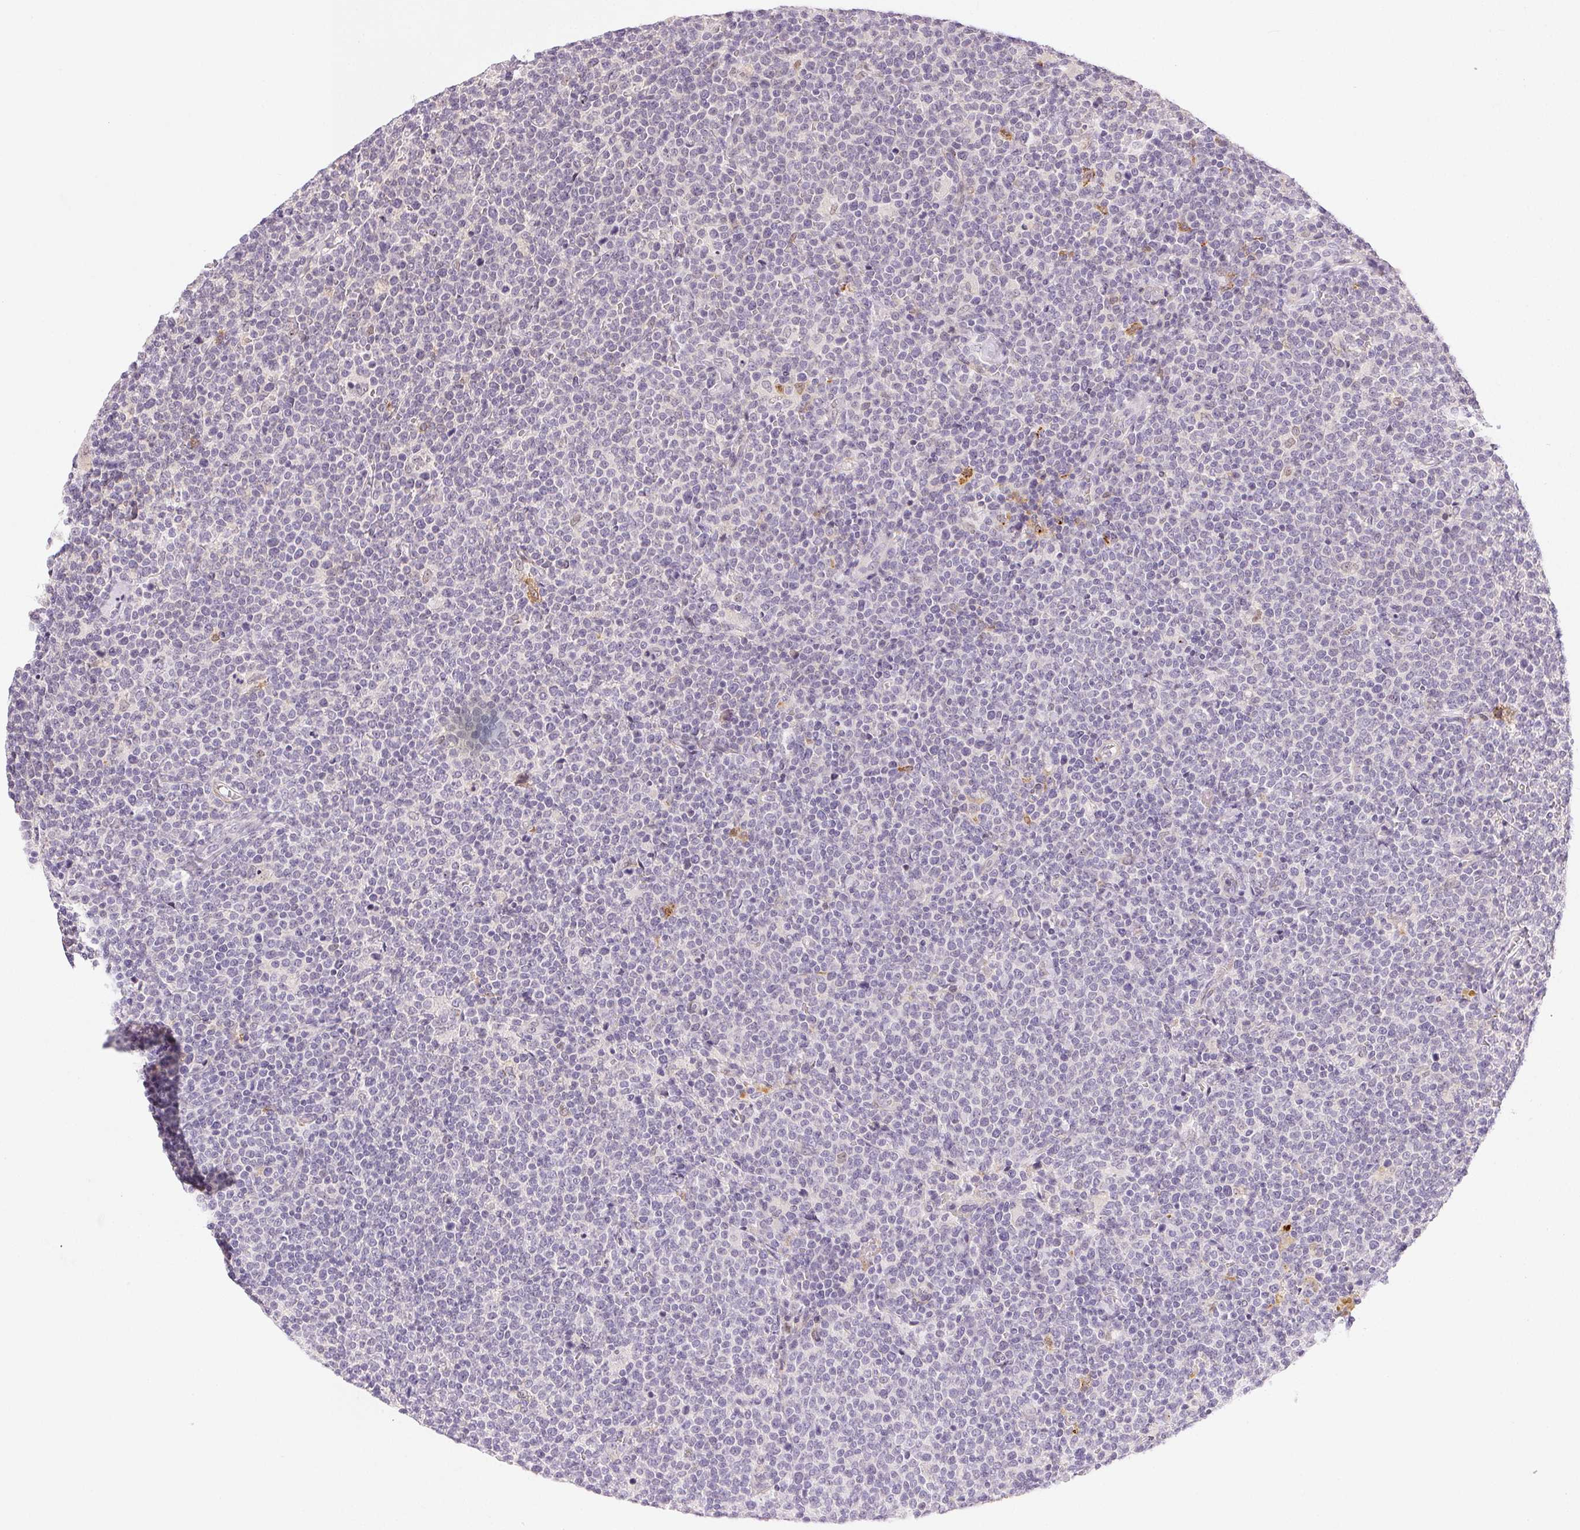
{"staining": {"intensity": "negative", "quantity": "none", "location": "none"}, "tissue": "lymphoma", "cell_type": "Tumor cells", "image_type": "cancer", "snomed": [{"axis": "morphology", "description": "Malignant lymphoma, non-Hodgkin's type, High grade"}, {"axis": "topography", "description": "Lymph node"}], "caption": "Malignant lymphoma, non-Hodgkin's type (high-grade) stained for a protein using immunohistochemistry (IHC) exhibits no positivity tumor cells.", "gene": "RPGRIP1", "patient": {"sex": "male", "age": 61}}